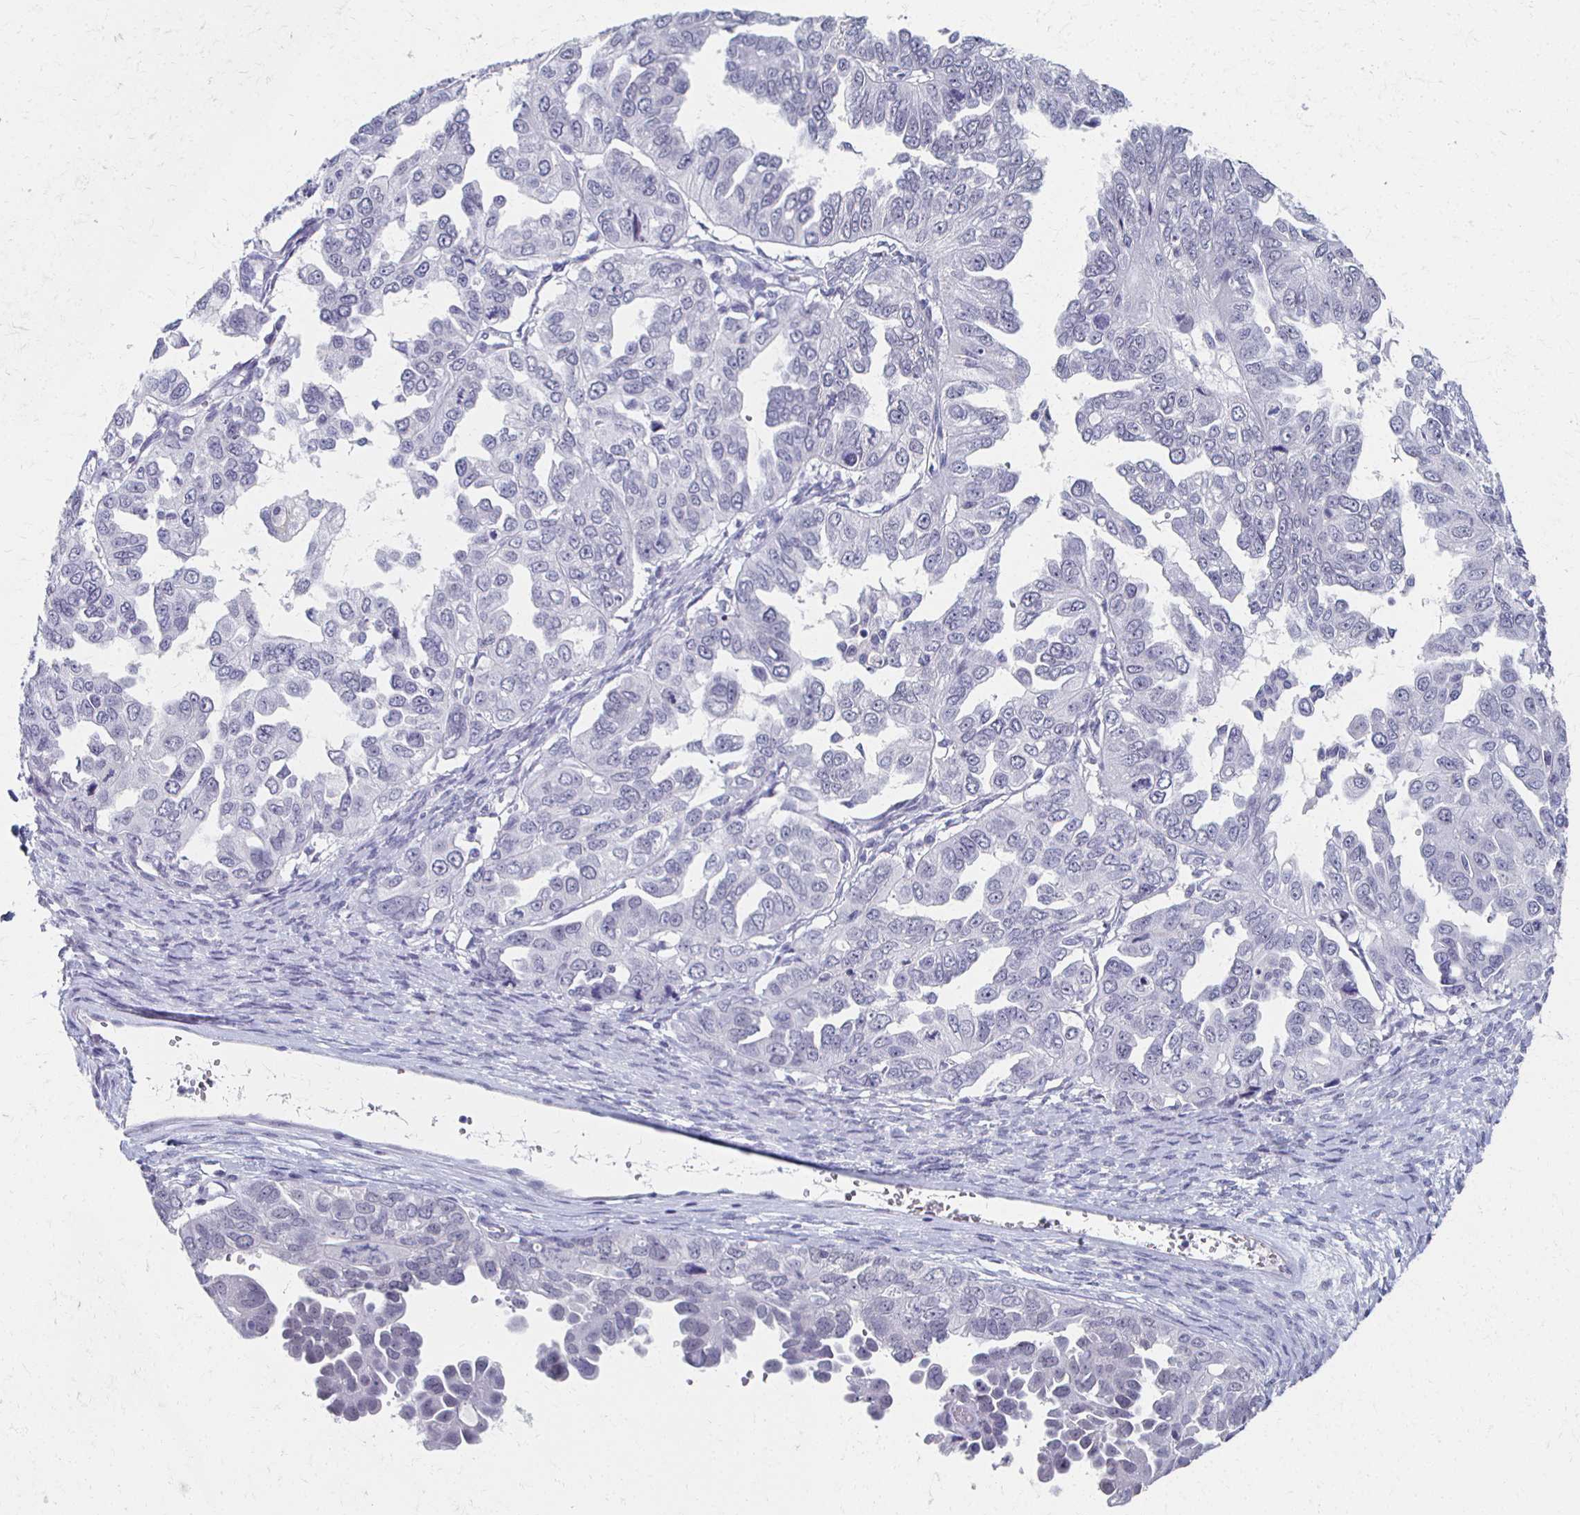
{"staining": {"intensity": "negative", "quantity": "none", "location": "none"}, "tissue": "ovarian cancer", "cell_type": "Tumor cells", "image_type": "cancer", "snomed": [{"axis": "morphology", "description": "Cystadenocarcinoma, serous, NOS"}, {"axis": "topography", "description": "Ovary"}], "caption": "This is a histopathology image of immunohistochemistry (IHC) staining of ovarian cancer (serous cystadenocarcinoma), which shows no staining in tumor cells. The staining was performed using DAB to visualize the protein expression in brown, while the nuclei were stained in blue with hematoxylin (Magnification: 20x).", "gene": "CXCR2", "patient": {"sex": "female", "age": 53}}